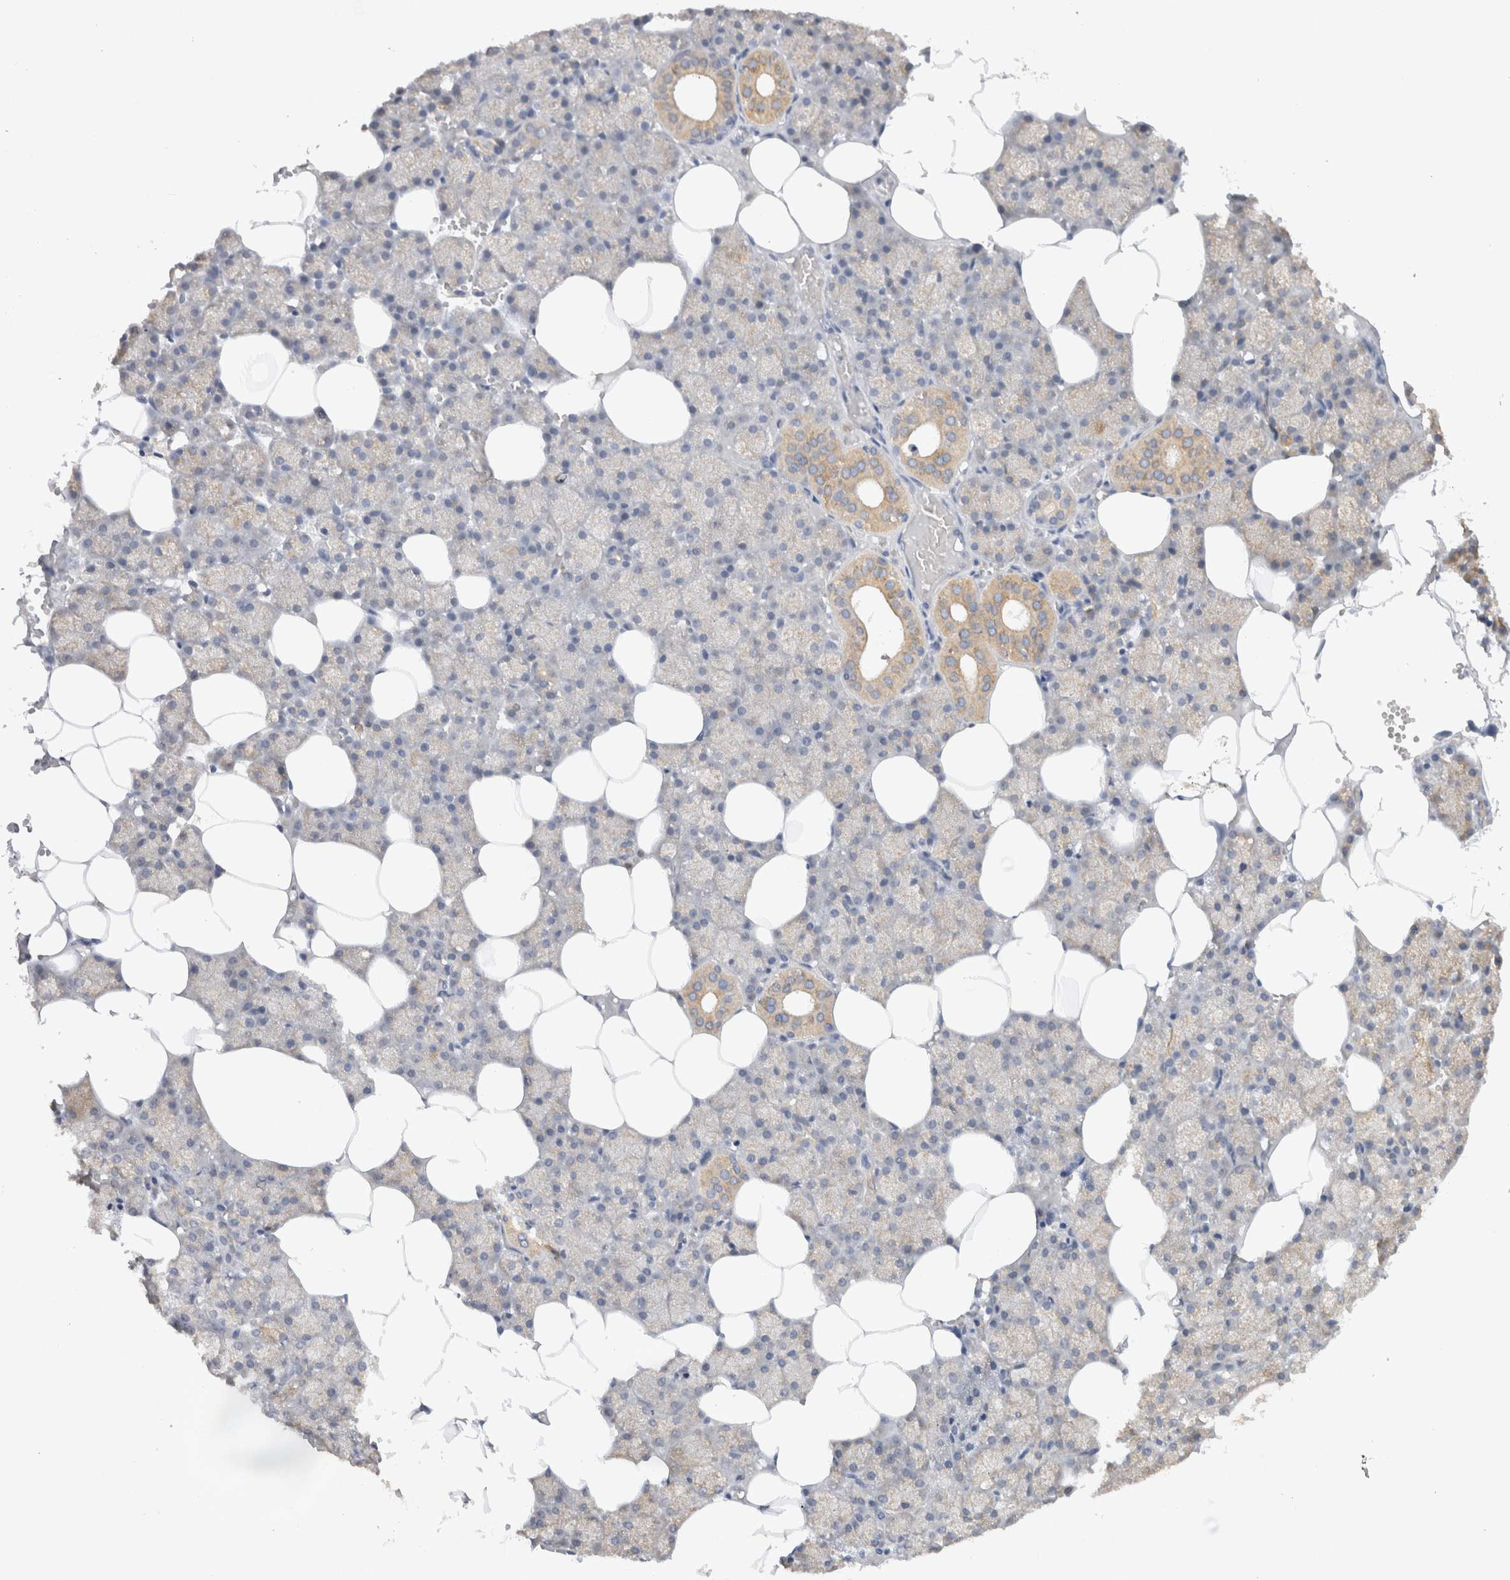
{"staining": {"intensity": "weak", "quantity": "25%-75%", "location": "cytoplasmic/membranous"}, "tissue": "salivary gland", "cell_type": "Glandular cells", "image_type": "normal", "snomed": [{"axis": "morphology", "description": "Normal tissue, NOS"}, {"axis": "topography", "description": "Salivary gland"}], "caption": "The histopathology image reveals immunohistochemical staining of benign salivary gland. There is weak cytoplasmic/membranous positivity is identified in approximately 25%-75% of glandular cells.", "gene": "GAS1", "patient": {"sex": "male", "age": 62}}